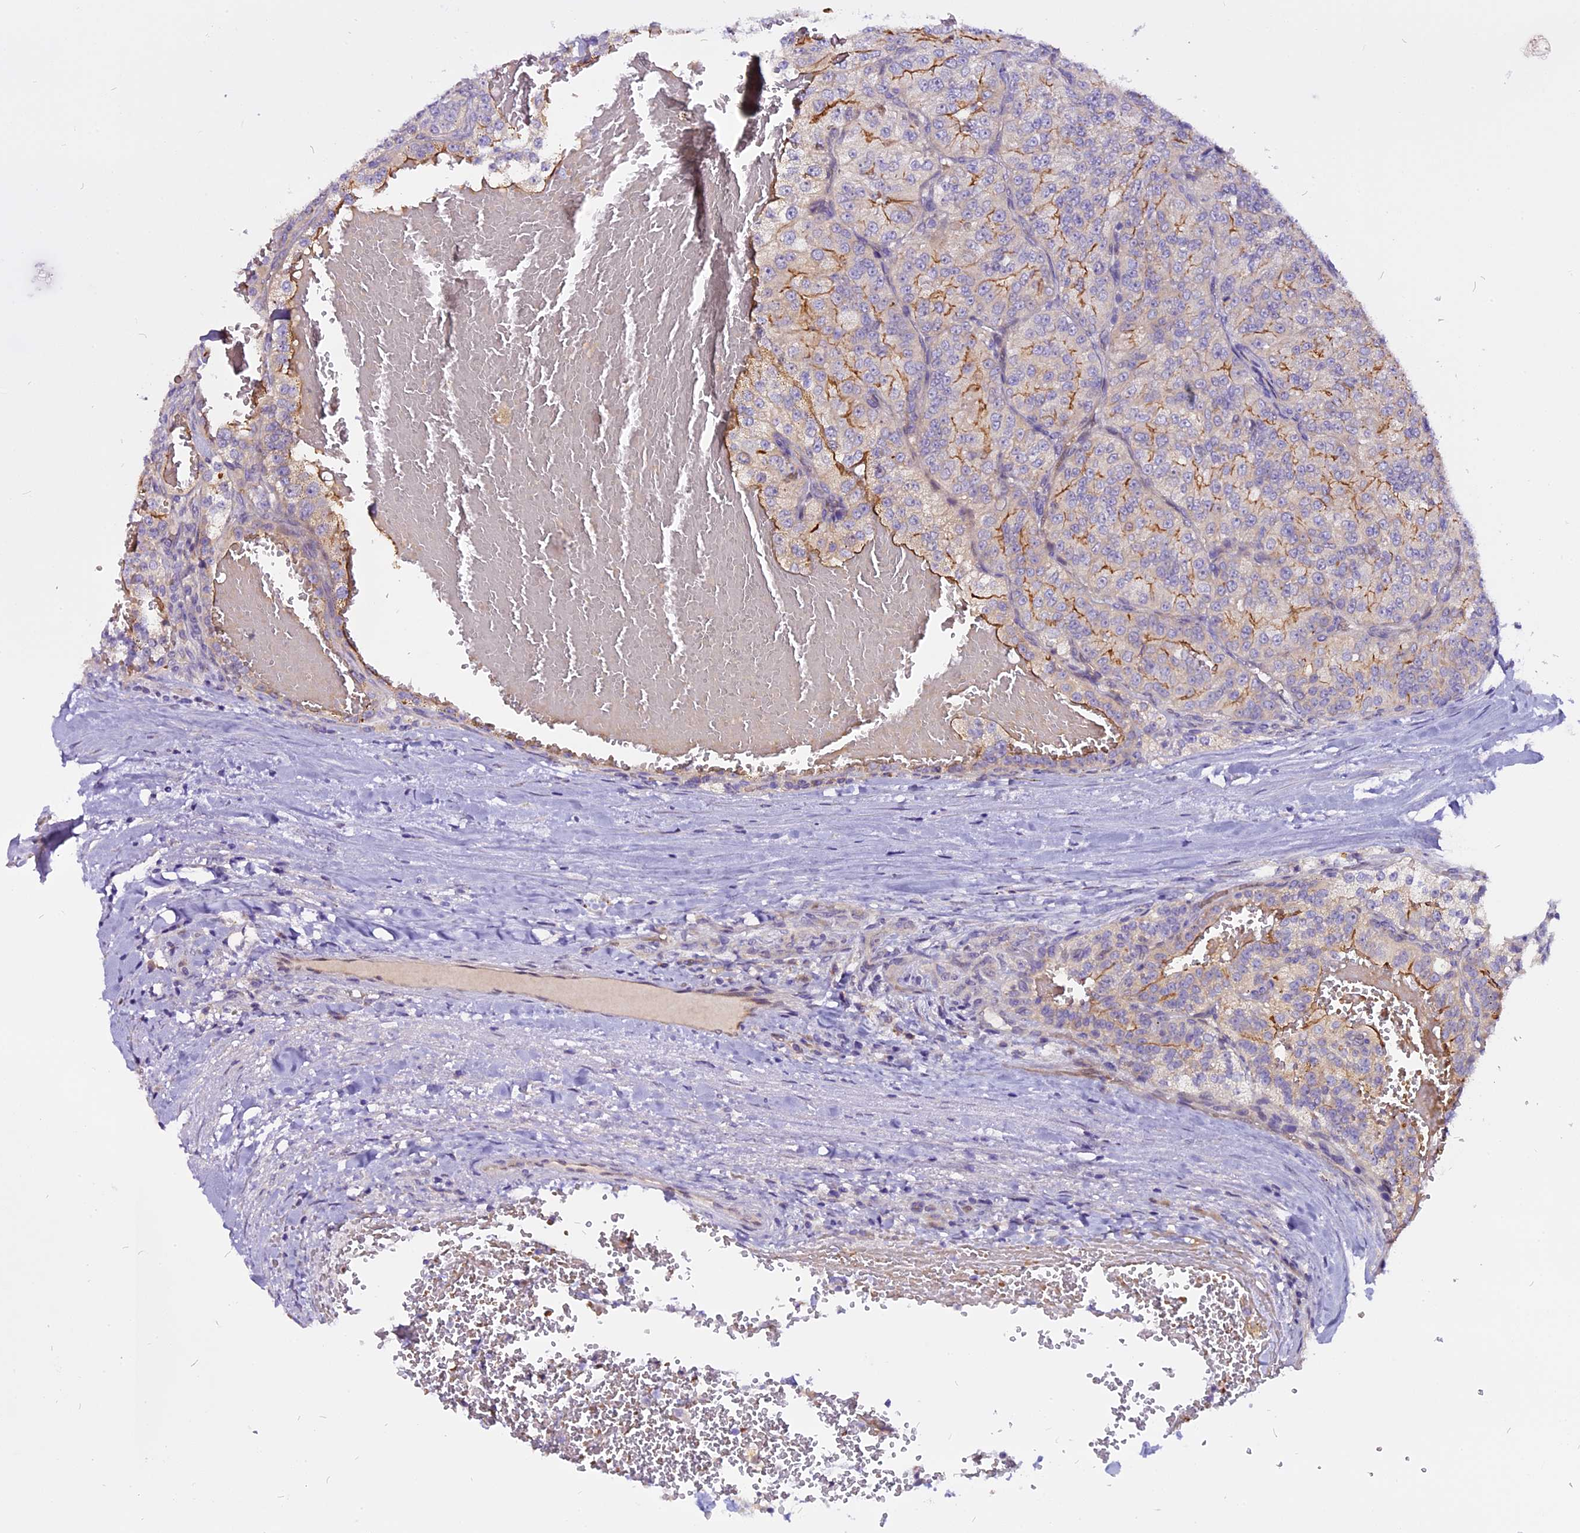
{"staining": {"intensity": "moderate", "quantity": "25%-75%", "location": "cytoplasmic/membranous"}, "tissue": "renal cancer", "cell_type": "Tumor cells", "image_type": "cancer", "snomed": [{"axis": "morphology", "description": "Adenocarcinoma, NOS"}, {"axis": "topography", "description": "Kidney"}], "caption": "Renal cancer stained for a protein (brown) reveals moderate cytoplasmic/membranous positive expression in approximately 25%-75% of tumor cells.", "gene": "C9orf40", "patient": {"sex": "female", "age": 63}}